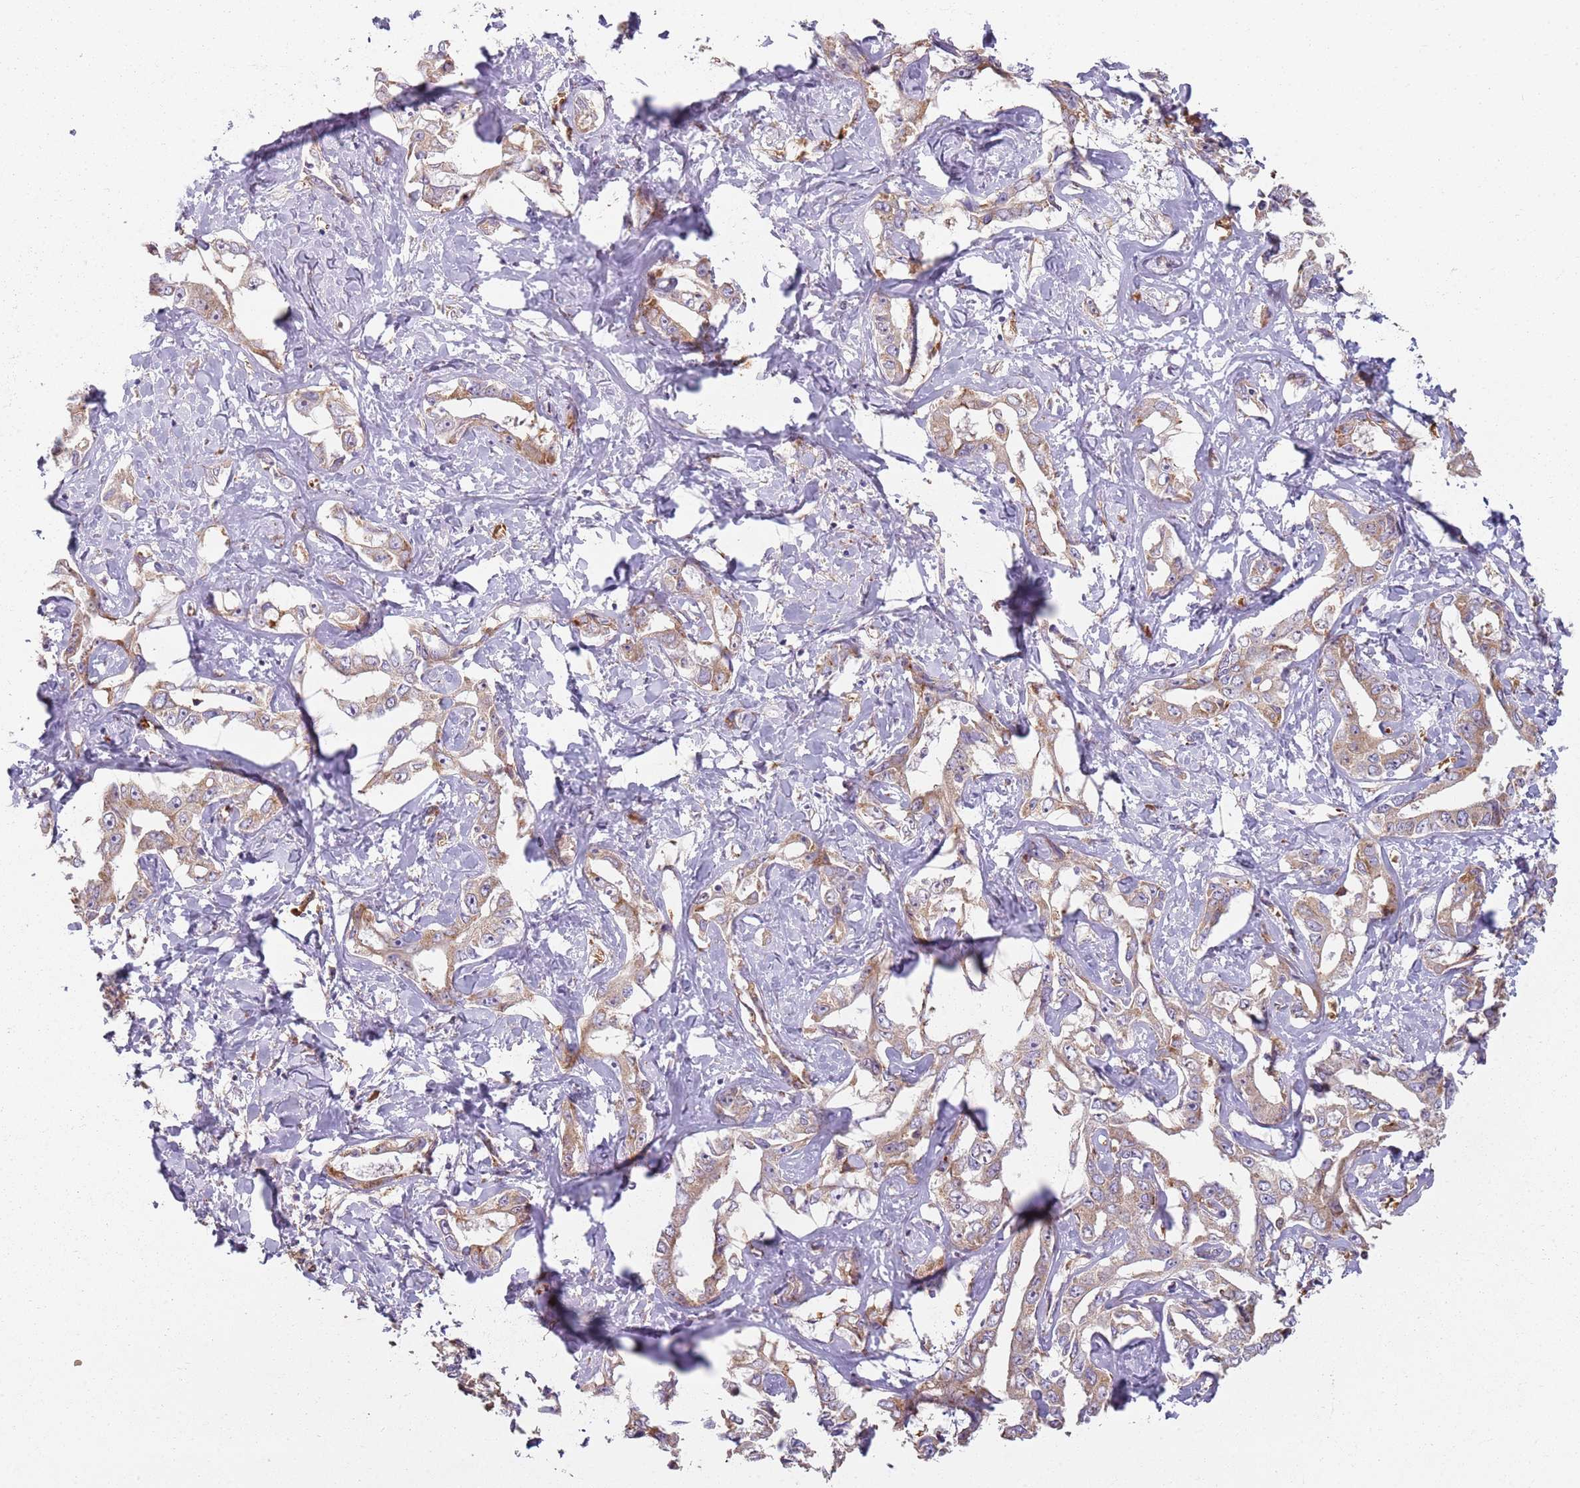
{"staining": {"intensity": "moderate", "quantity": "<25%", "location": "cytoplasmic/membranous"}, "tissue": "liver cancer", "cell_type": "Tumor cells", "image_type": "cancer", "snomed": [{"axis": "morphology", "description": "Cholangiocarcinoma"}, {"axis": "topography", "description": "Liver"}], "caption": "Immunohistochemistry (IHC) of human liver cholangiocarcinoma shows low levels of moderate cytoplasmic/membranous positivity in about <25% of tumor cells.", "gene": "SPATA2", "patient": {"sex": "male", "age": 59}}